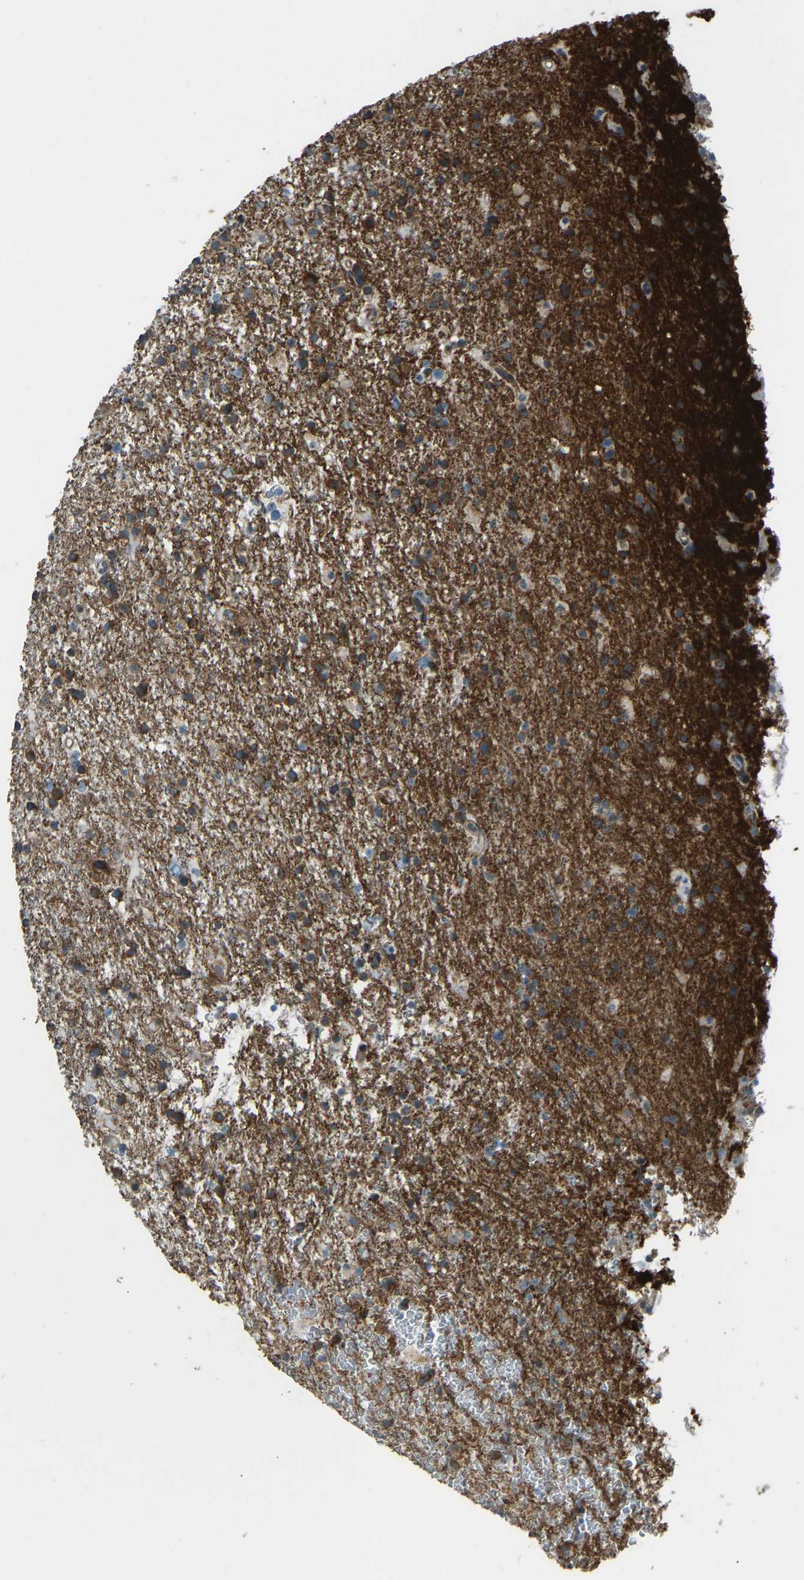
{"staining": {"intensity": "moderate", "quantity": ">75%", "location": "cytoplasmic/membranous"}, "tissue": "glioma", "cell_type": "Tumor cells", "image_type": "cancer", "snomed": [{"axis": "morphology", "description": "Glioma, malignant, Low grade"}, {"axis": "topography", "description": "Brain"}], "caption": "Glioma was stained to show a protein in brown. There is medium levels of moderate cytoplasmic/membranous expression in approximately >75% of tumor cells.", "gene": "STAU2", "patient": {"sex": "male", "age": 65}}